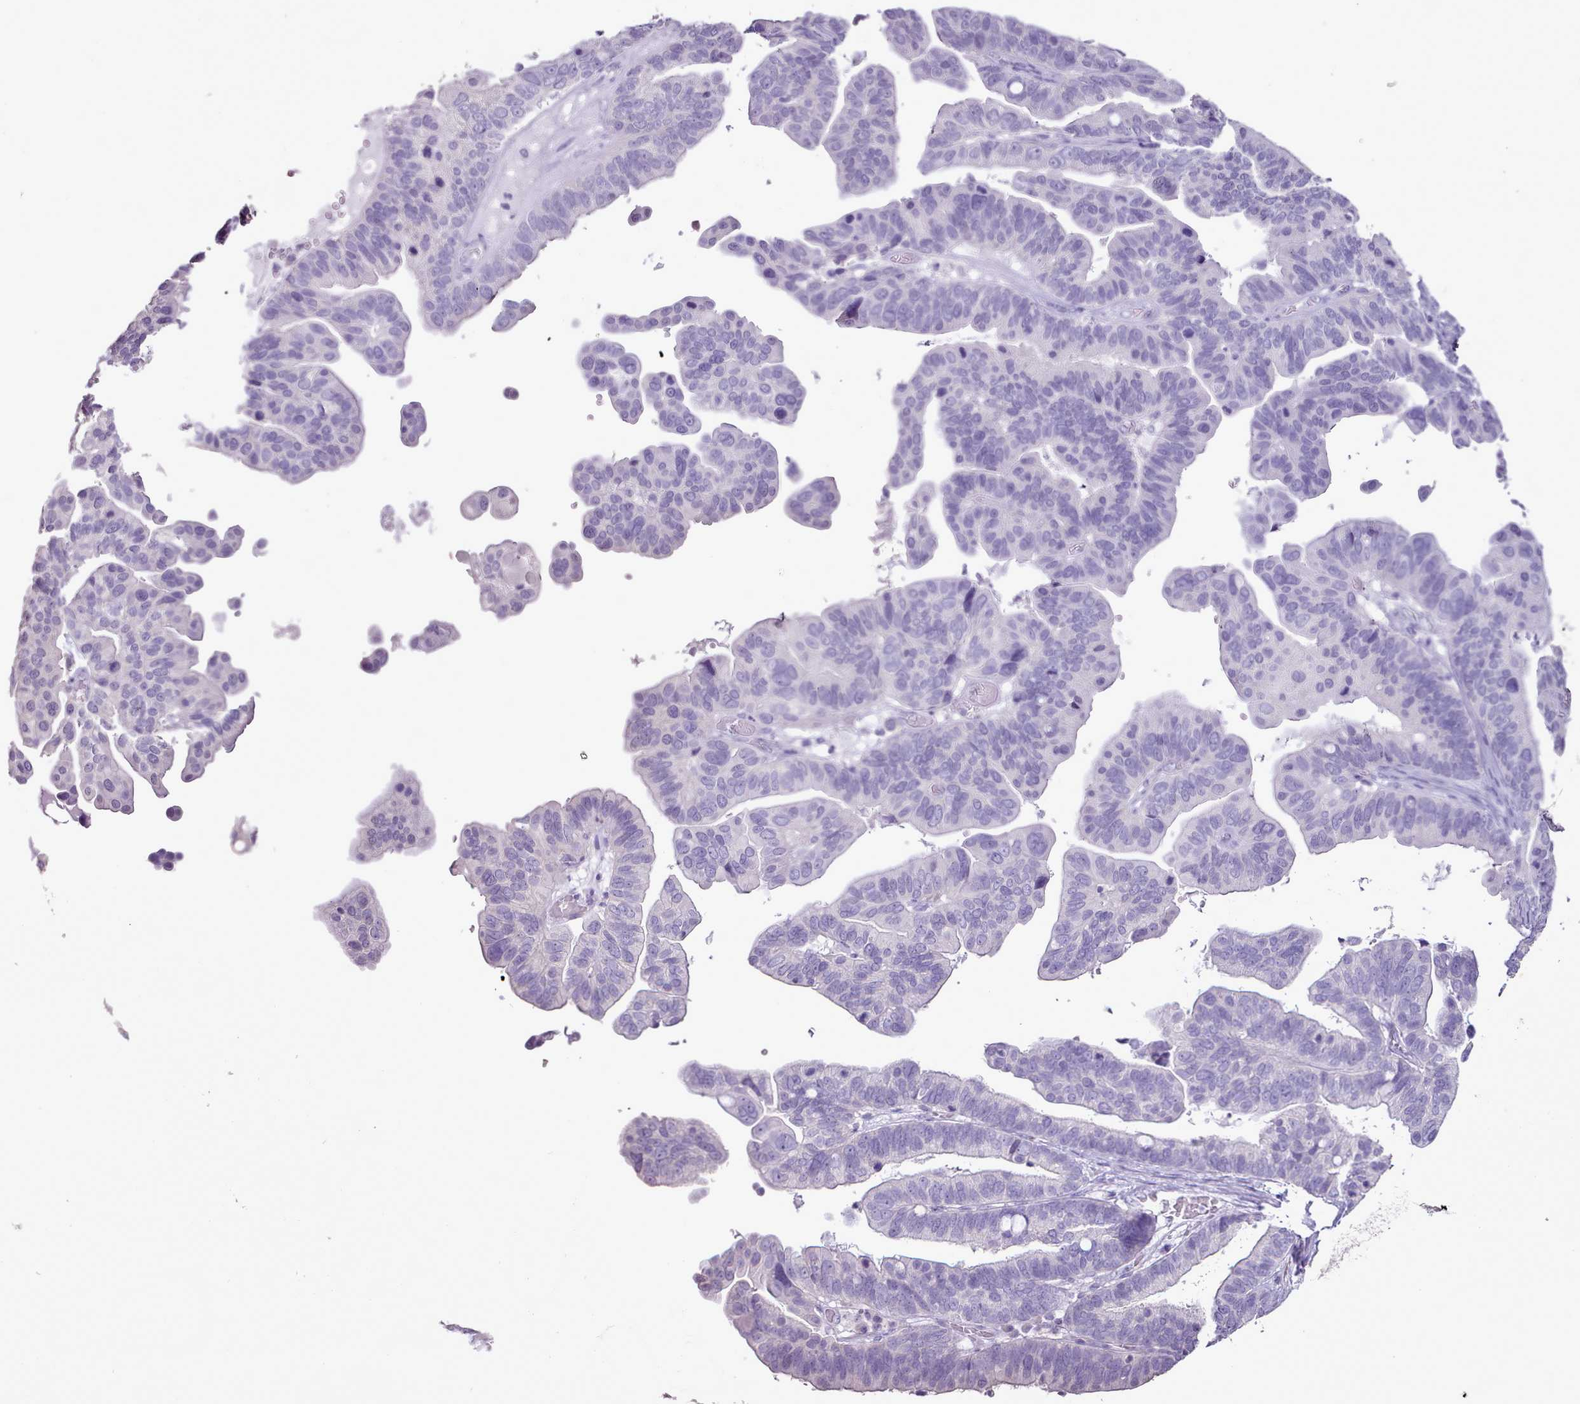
{"staining": {"intensity": "negative", "quantity": "none", "location": "none"}, "tissue": "ovarian cancer", "cell_type": "Tumor cells", "image_type": "cancer", "snomed": [{"axis": "morphology", "description": "Cystadenocarcinoma, serous, NOS"}, {"axis": "topography", "description": "Ovary"}], "caption": "Tumor cells are negative for brown protein staining in ovarian cancer (serous cystadenocarcinoma).", "gene": "BLOC1S2", "patient": {"sex": "female", "age": 56}}